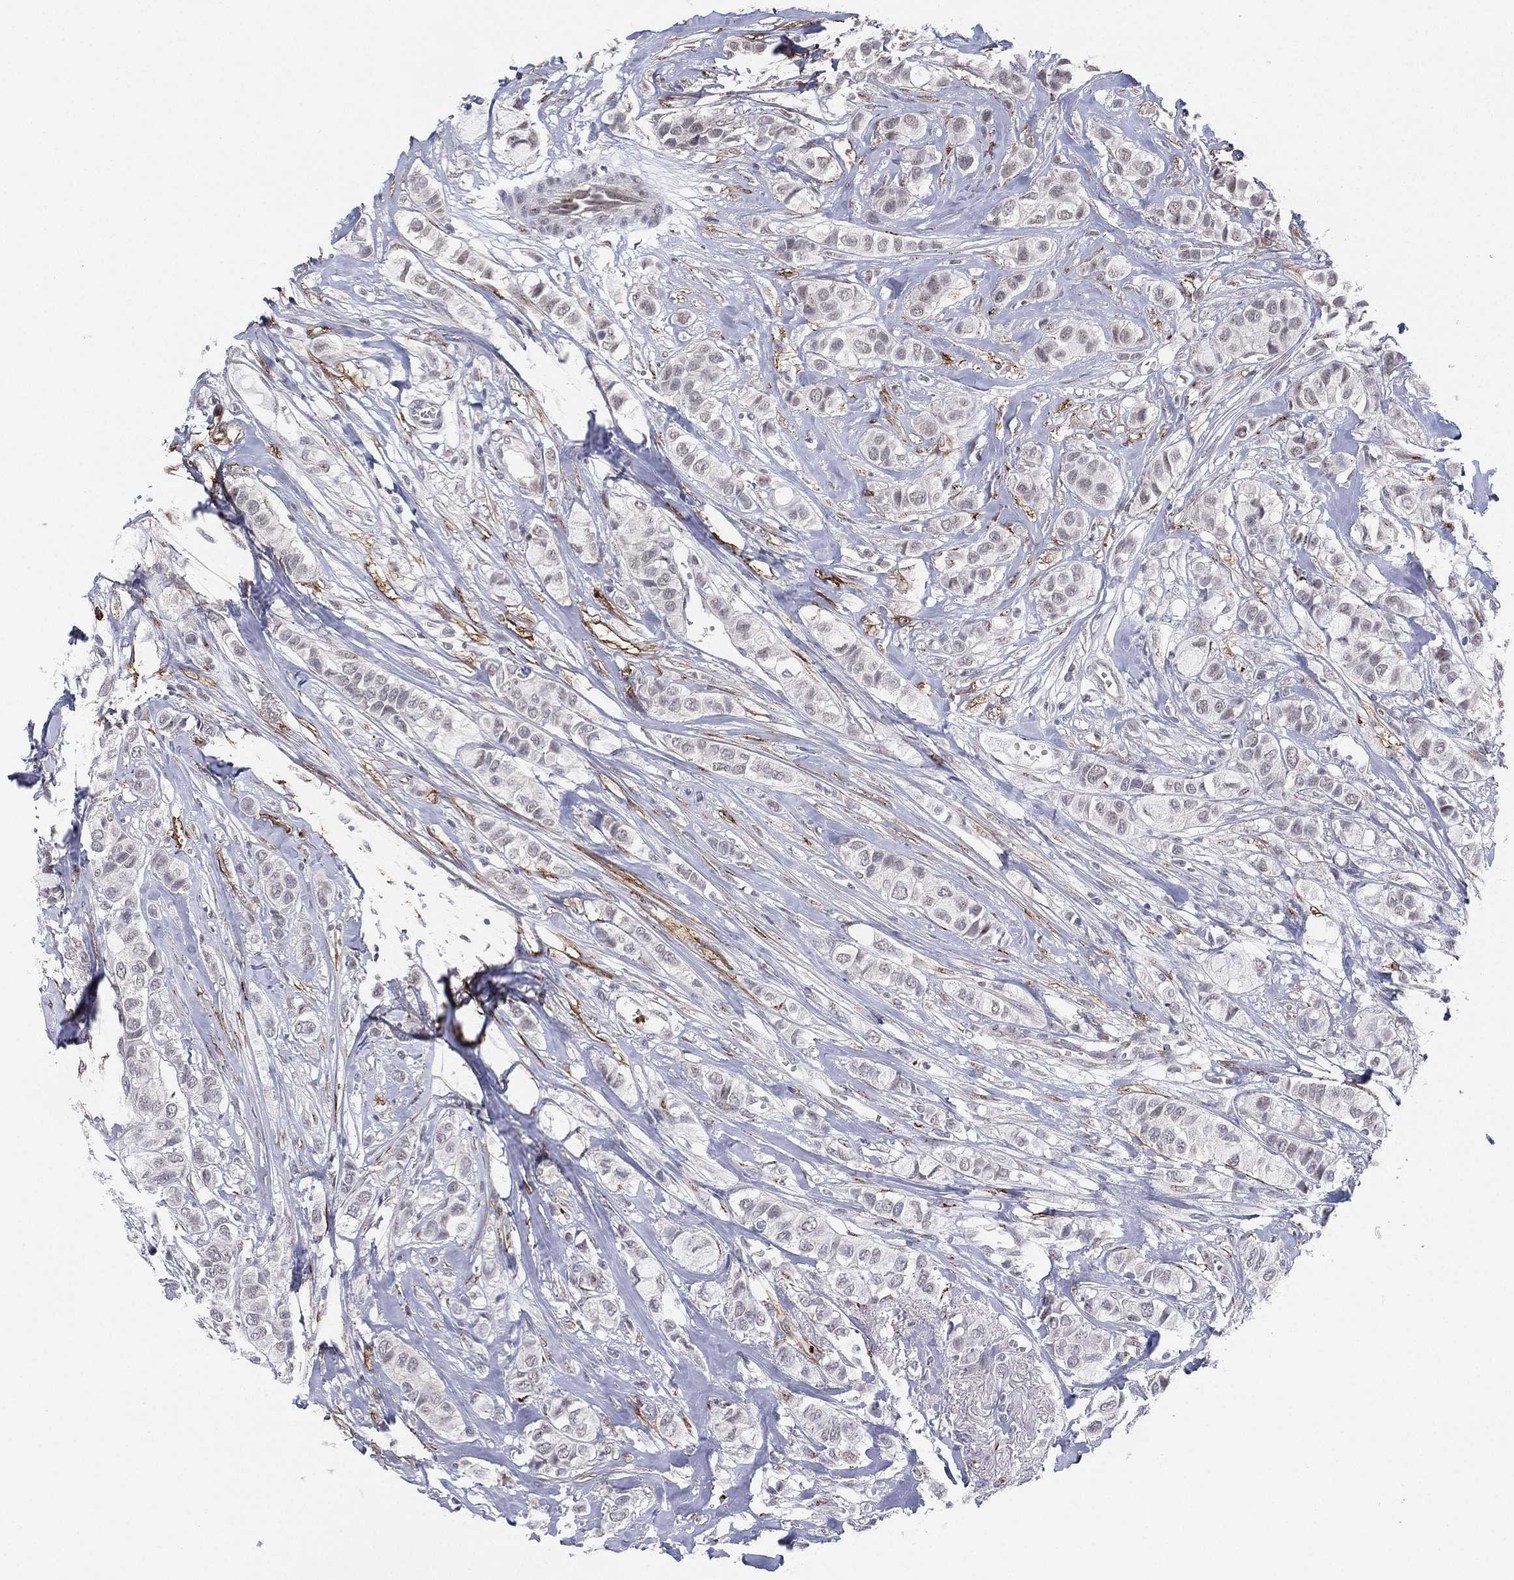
{"staining": {"intensity": "negative", "quantity": "none", "location": "none"}, "tissue": "breast cancer", "cell_type": "Tumor cells", "image_type": "cancer", "snomed": [{"axis": "morphology", "description": "Duct carcinoma"}, {"axis": "topography", "description": "Breast"}], "caption": "Breast cancer was stained to show a protein in brown. There is no significant staining in tumor cells. (Stains: DAB (3,3'-diaminobenzidine) immunohistochemistry with hematoxylin counter stain, Microscopy: brightfield microscopy at high magnification).", "gene": "CD177", "patient": {"sex": "female", "age": 85}}